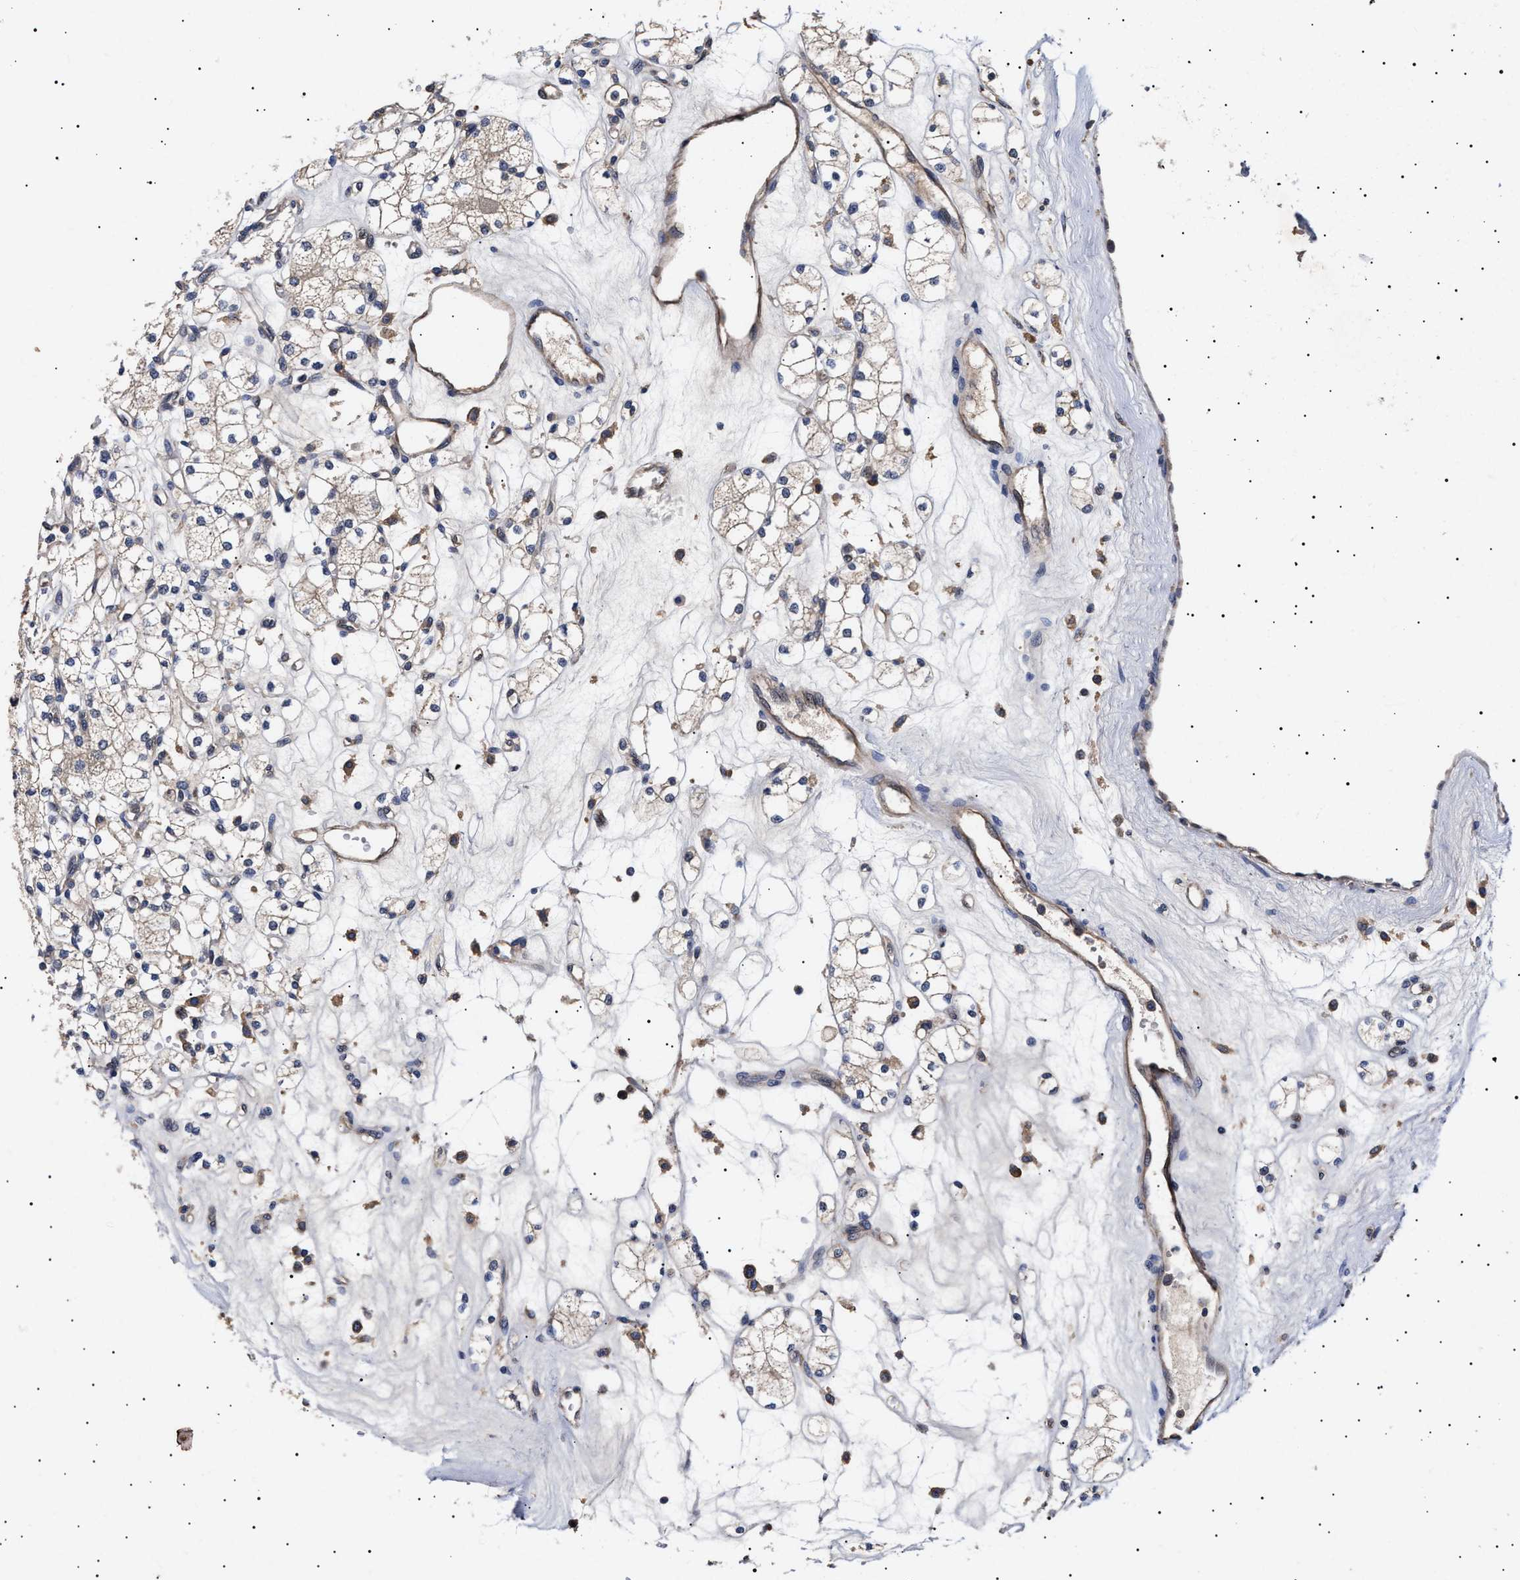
{"staining": {"intensity": "weak", "quantity": ">75%", "location": "cytoplasmic/membranous"}, "tissue": "renal cancer", "cell_type": "Tumor cells", "image_type": "cancer", "snomed": [{"axis": "morphology", "description": "Adenocarcinoma, NOS"}, {"axis": "topography", "description": "Kidney"}], "caption": "A low amount of weak cytoplasmic/membranous positivity is seen in approximately >75% of tumor cells in adenocarcinoma (renal) tissue.", "gene": "KRBA1", "patient": {"sex": "male", "age": 77}}